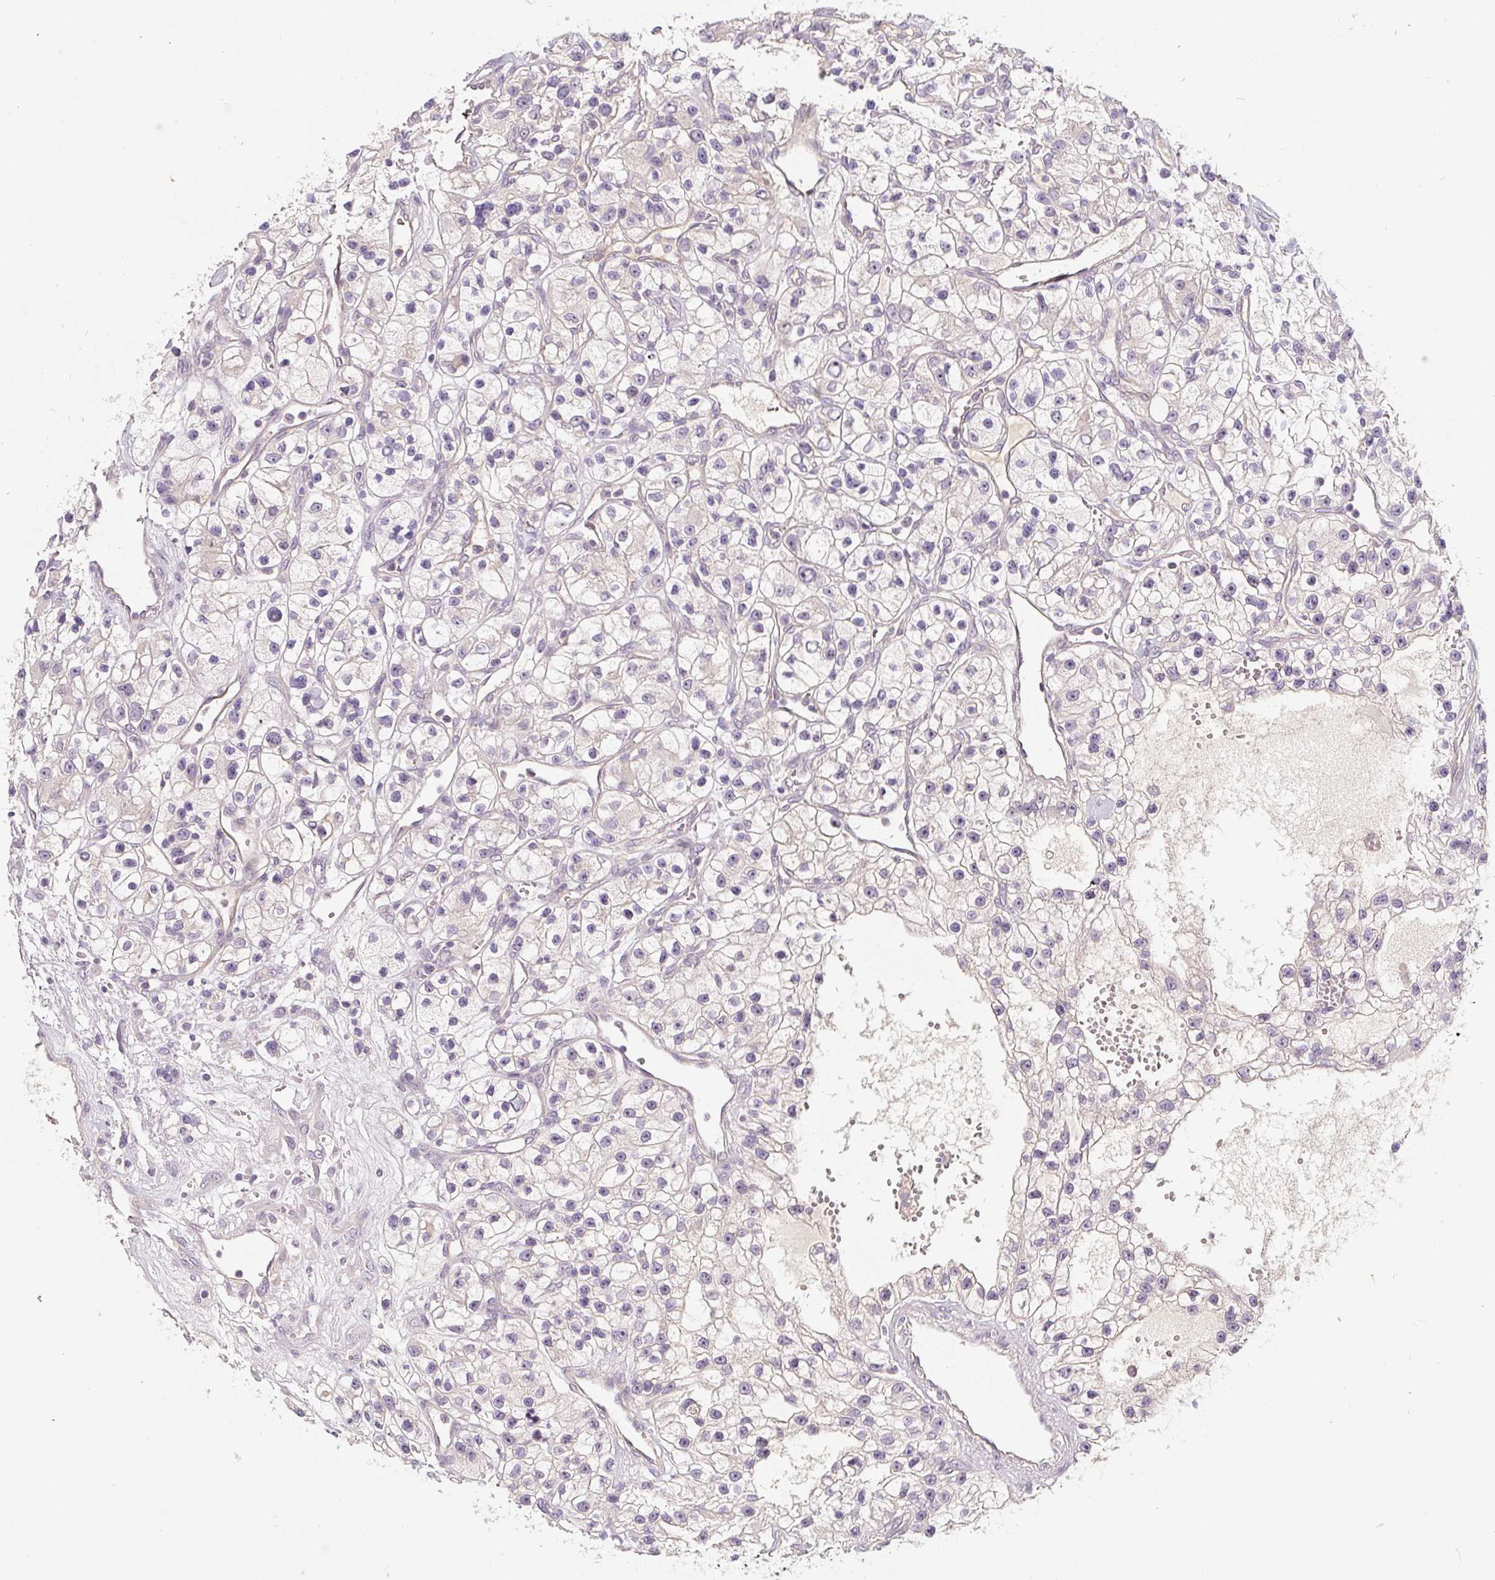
{"staining": {"intensity": "negative", "quantity": "none", "location": "none"}, "tissue": "renal cancer", "cell_type": "Tumor cells", "image_type": "cancer", "snomed": [{"axis": "morphology", "description": "Adenocarcinoma, NOS"}, {"axis": "topography", "description": "Kidney"}], "caption": "Immunohistochemistry (IHC) photomicrograph of human renal adenocarcinoma stained for a protein (brown), which demonstrates no positivity in tumor cells.", "gene": "PWWP3B", "patient": {"sex": "female", "age": 57}}